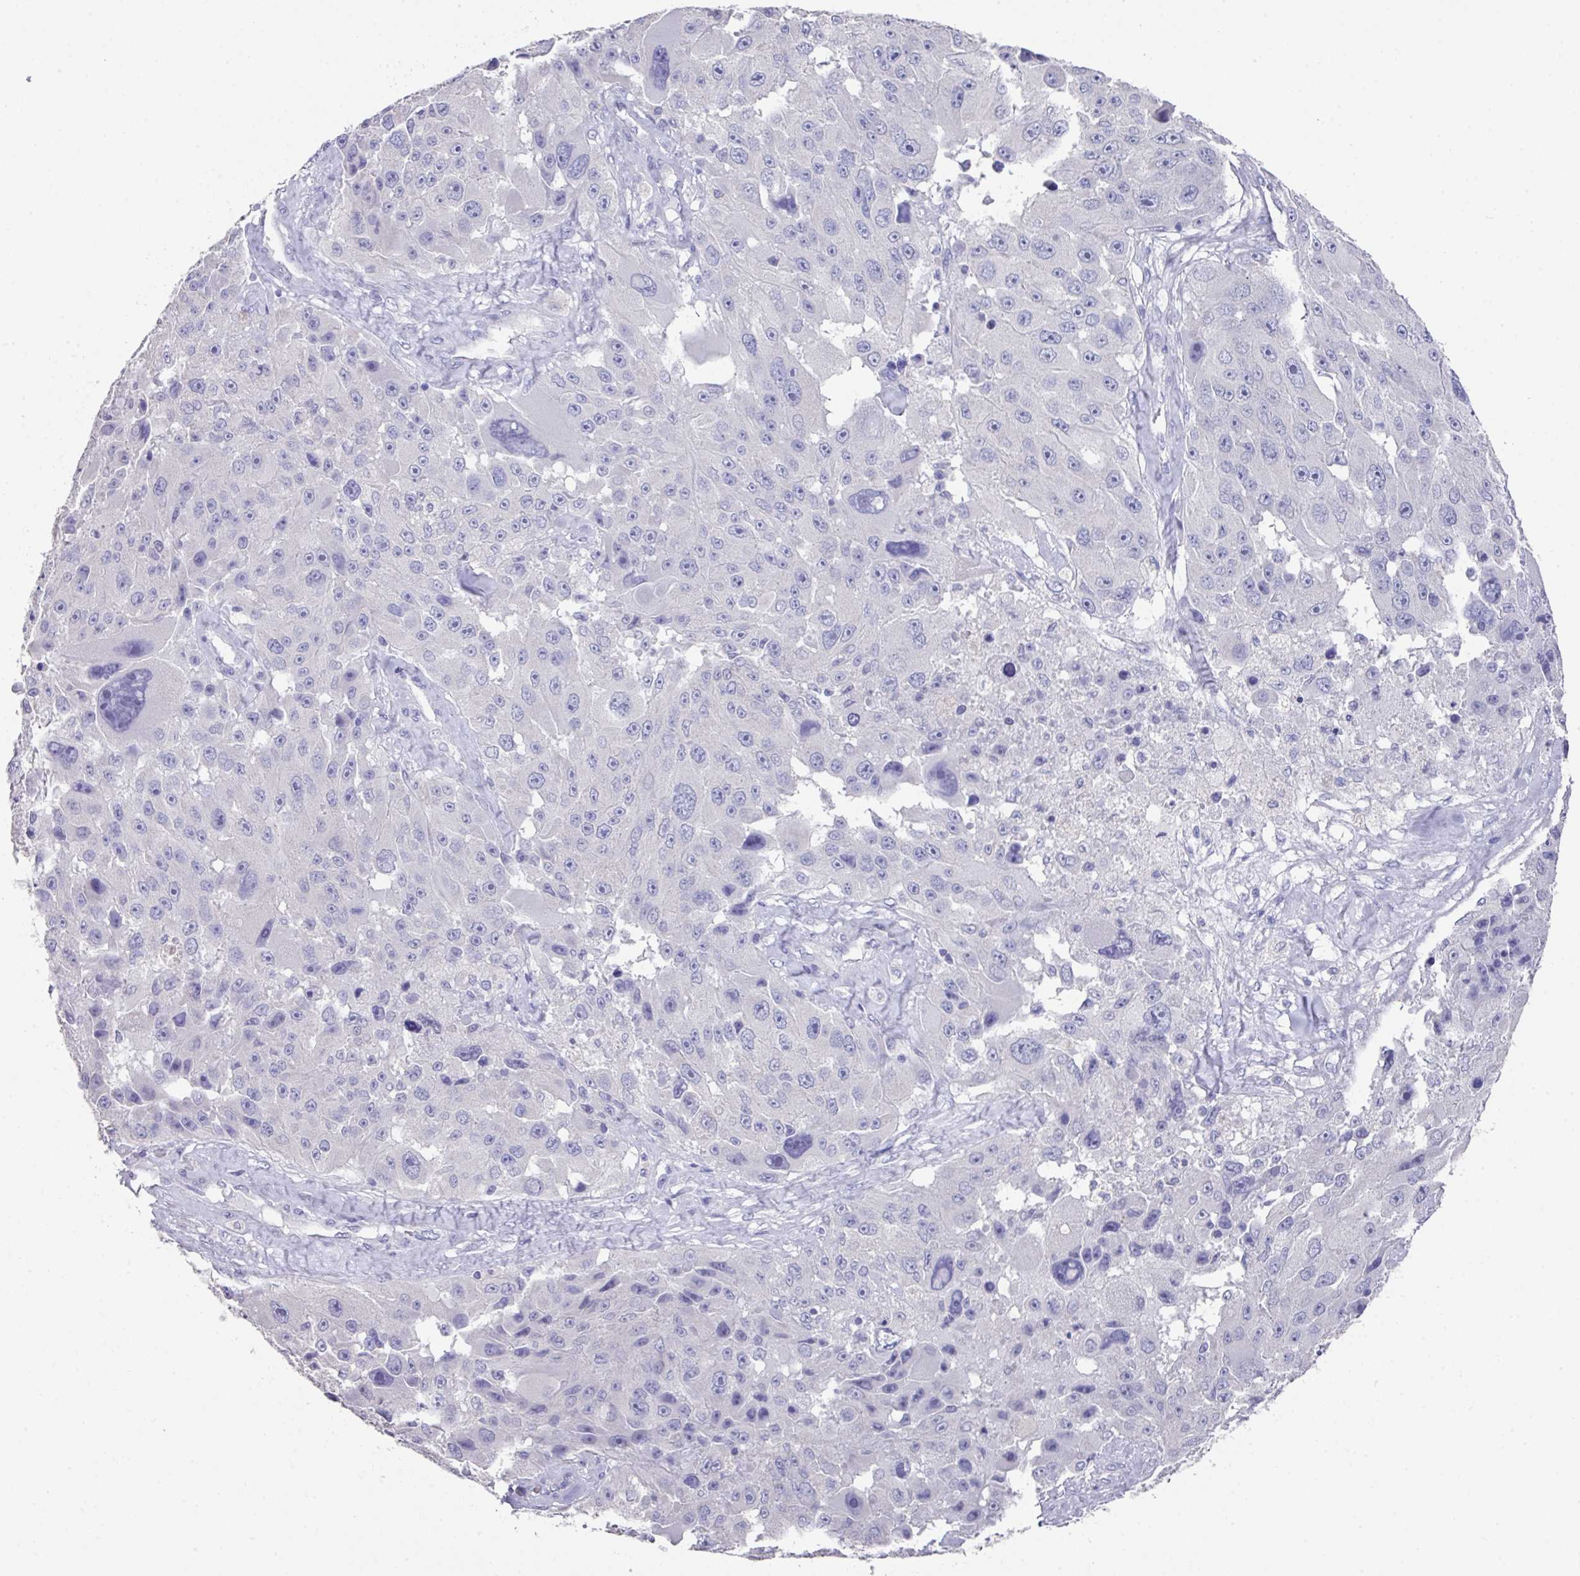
{"staining": {"intensity": "negative", "quantity": "none", "location": "none"}, "tissue": "melanoma", "cell_type": "Tumor cells", "image_type": "cancer", "snomed": [{"axis": "morphology", "description": "Malignant melanoma, Metastatic site"}, {"axis": "topography", "description": "Lymph node"}], "caption": "Histopathology image shows no significant protein expression in tumor cells of malignant melanoma (metastatic site).", "gene": "DAZL", "patient": {"sex": "male", "age": 62}}